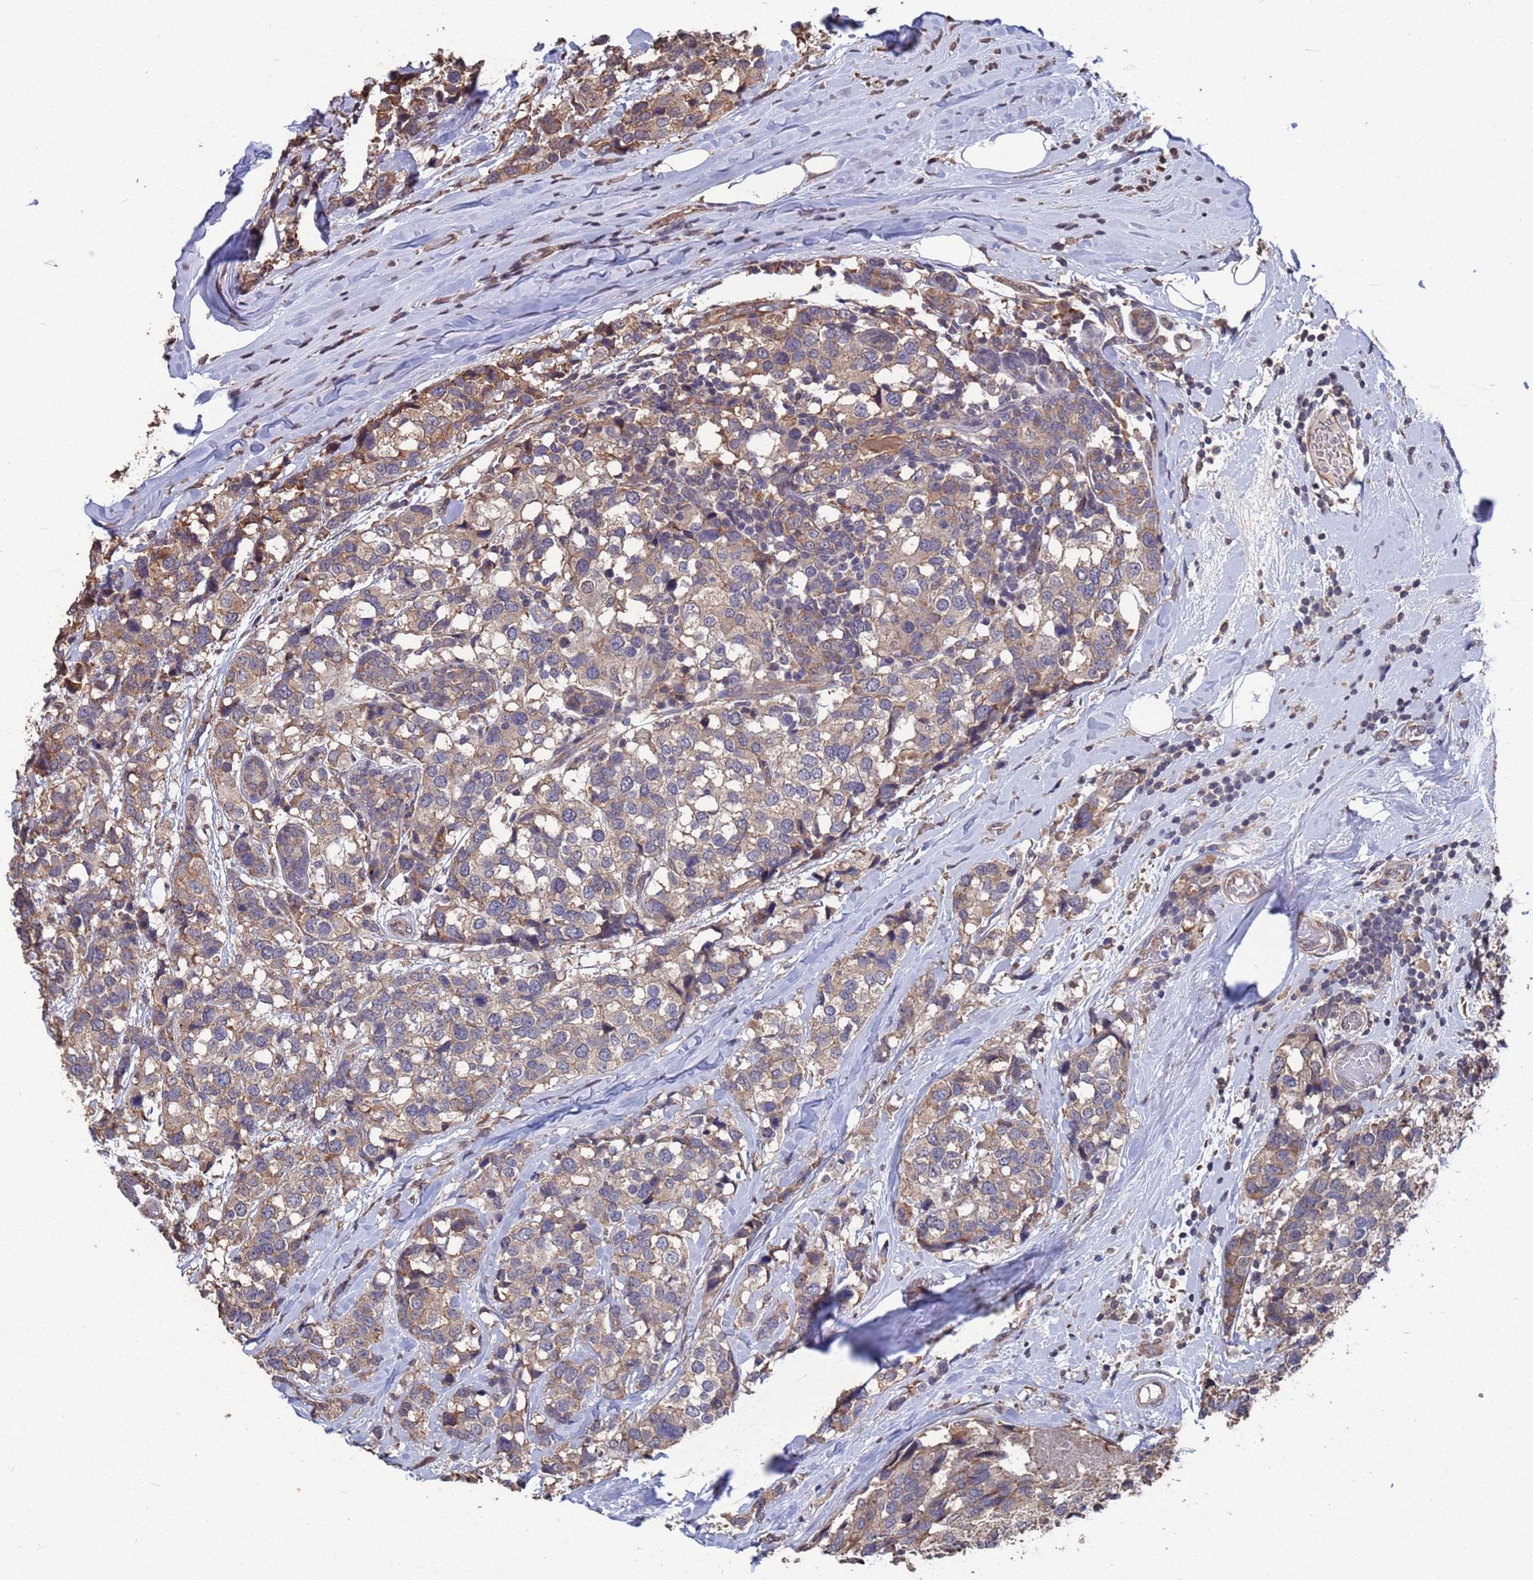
{"staining": {"intensity": "moderate", "quantity": ">75%", "location": "cytoplasmic/membranous"}, "tissue": "breast cancer", "cell_type": "Tumor cells", "image_type": "cancer", "snomed": [{"axis": "morphology", "description": "Lobular carcinoma"}, {"axis": "topography", "description": "Breast"}], "caption": "High-magnification brightfield microscopy of breast lobular carcinoma stained with DAB (brown) and counterstained with hematoxylin (blue). tumor cells exhibit moderate cytoplasmic/membranous positivity is present in approximately>75% of cells.", "gene": "CFAP119", "patient": {"sex": "female", "age": 59}}